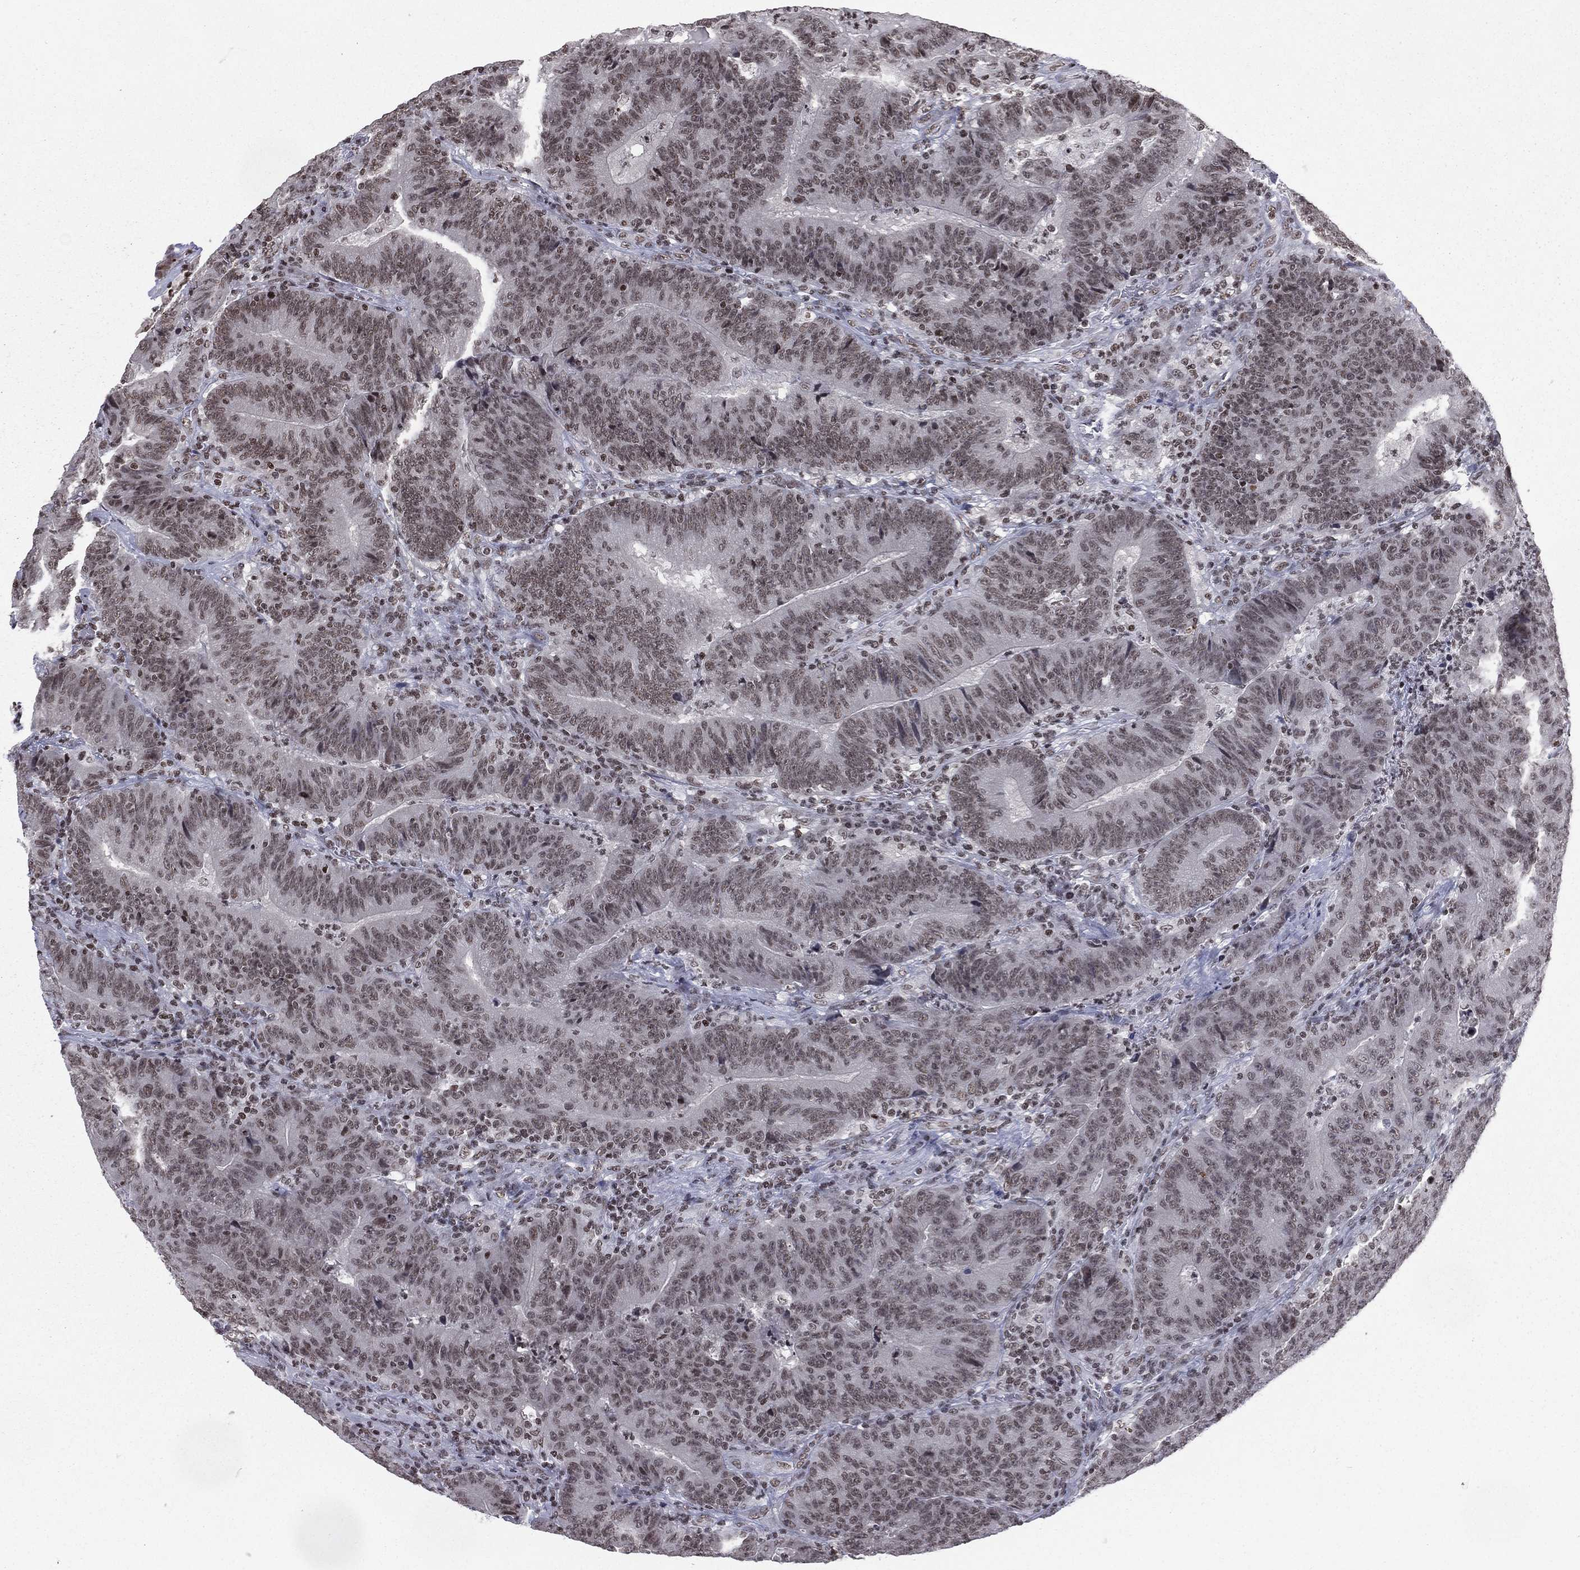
{"staining": {"intensity": "weak", "quantity": ">75%", "location": "nuclear"}, "tissue": "colorectal cancer", "cell_type": "Tumor cells", "image_type": "cancer", "snomed": [{"axis": "morphology", "description": "Adenocarcinoma, NOS"}, {"axis": "topography", "description": "Colon"}], "caption": "High-power microscopy captured an immunohistochemistry (IHC) photomicrograph of adenocarcinoma (colorectal), revealing weak nuclear staining in about >75% of tumor cells.", "gene": "RFX7", "patient": {"sex": "female", "age": 75}}